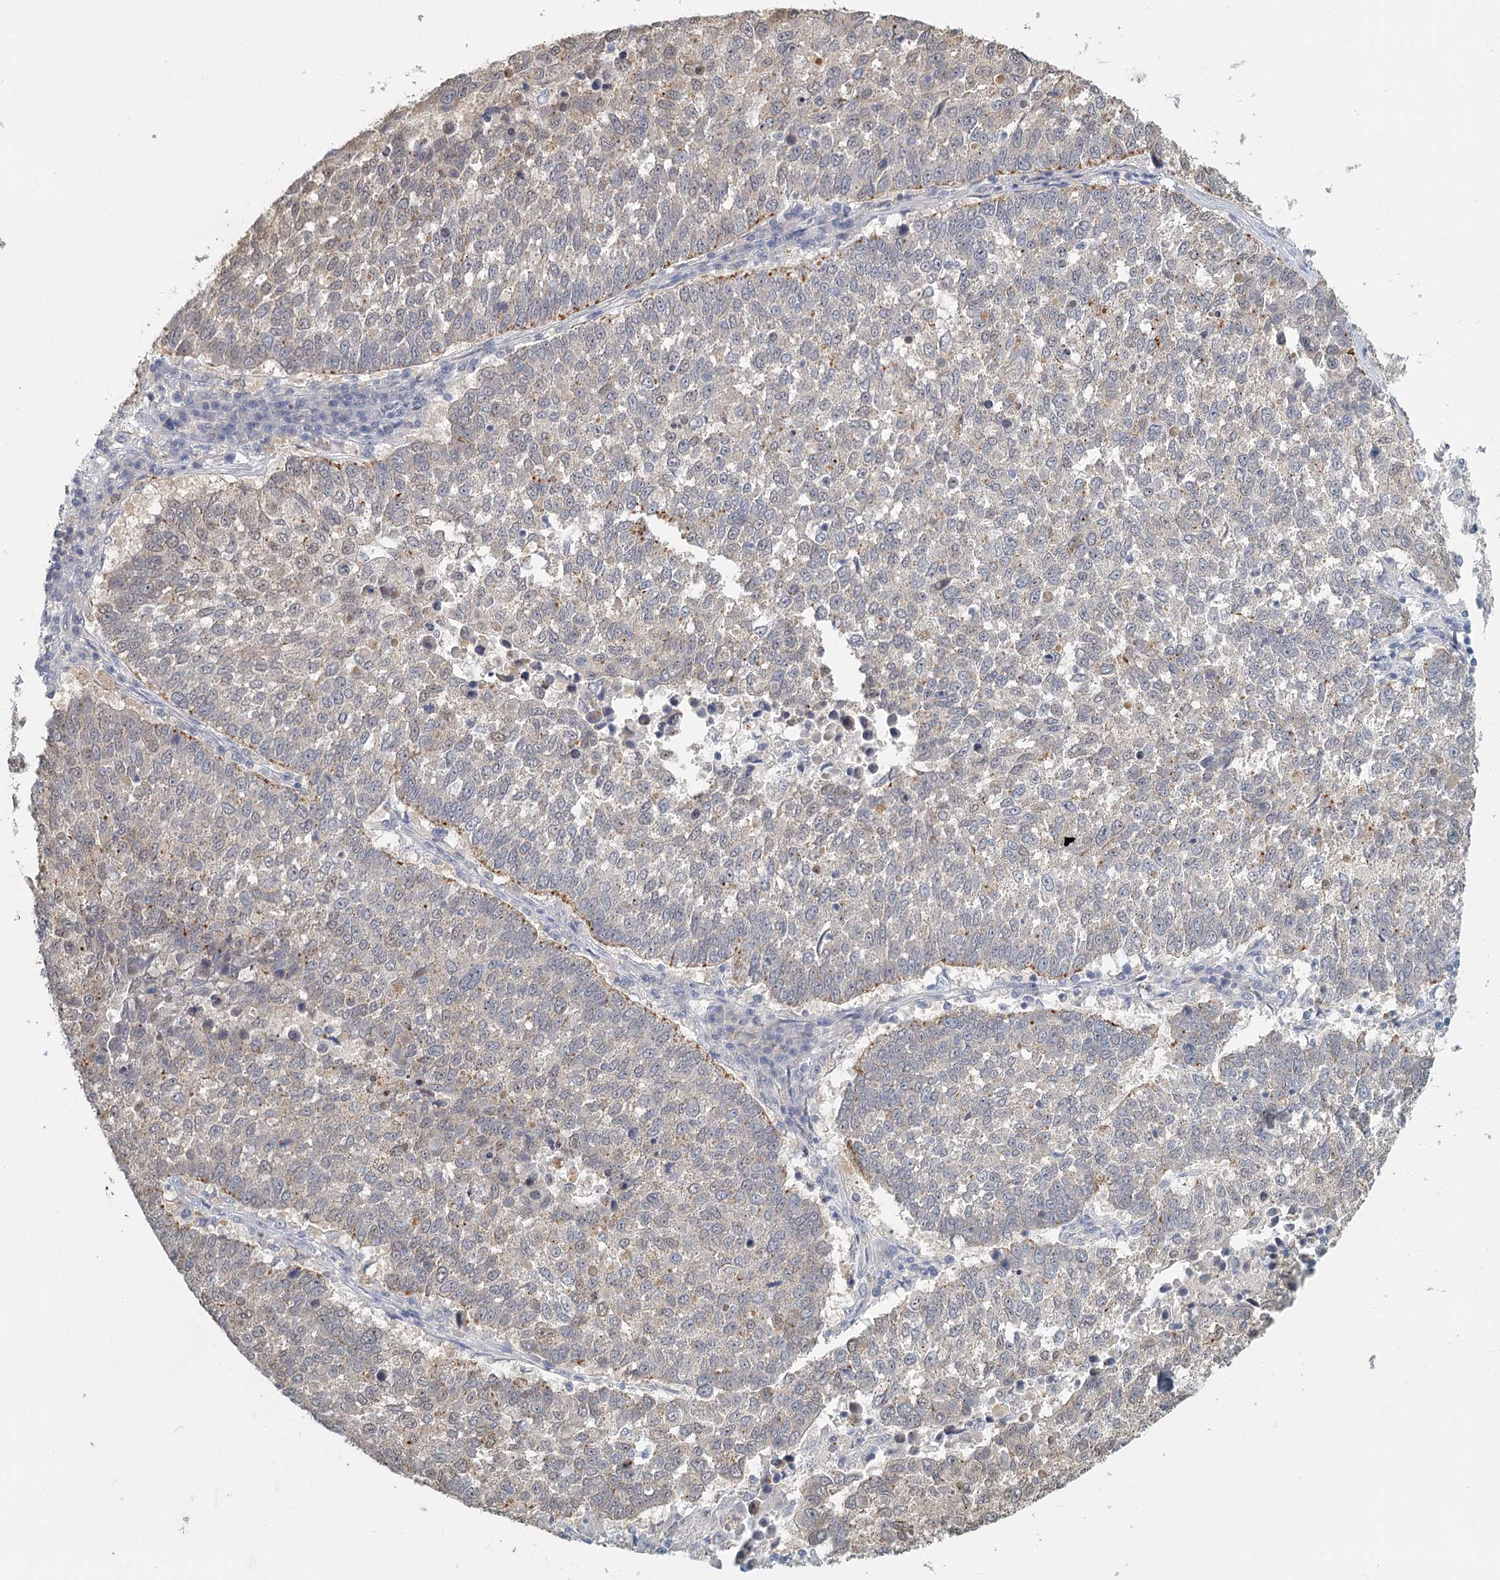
{"staining": {"intensity": "weak", "quantity": "25%-75%", "location": "cytoplasmic/membranous"}, "tissue": "lung cancer", "cell_type": "Tumor cells", "image_type": "cancer", "snomed": [{"axis": "morphology", "description": "Squamous cell carcinoma, NOS"}, {"axis": "topography", "description": "Lung"}], "caption": "Lung cancer (squamous cell carcinoma) was stained to show a protein in brown. There is low levels of weak cytoplasmic/membranous expression in approximately 25%-75% of tumor cells.", "gene": "MYO7B", "patient": {"sex": "male", "age": 73}}